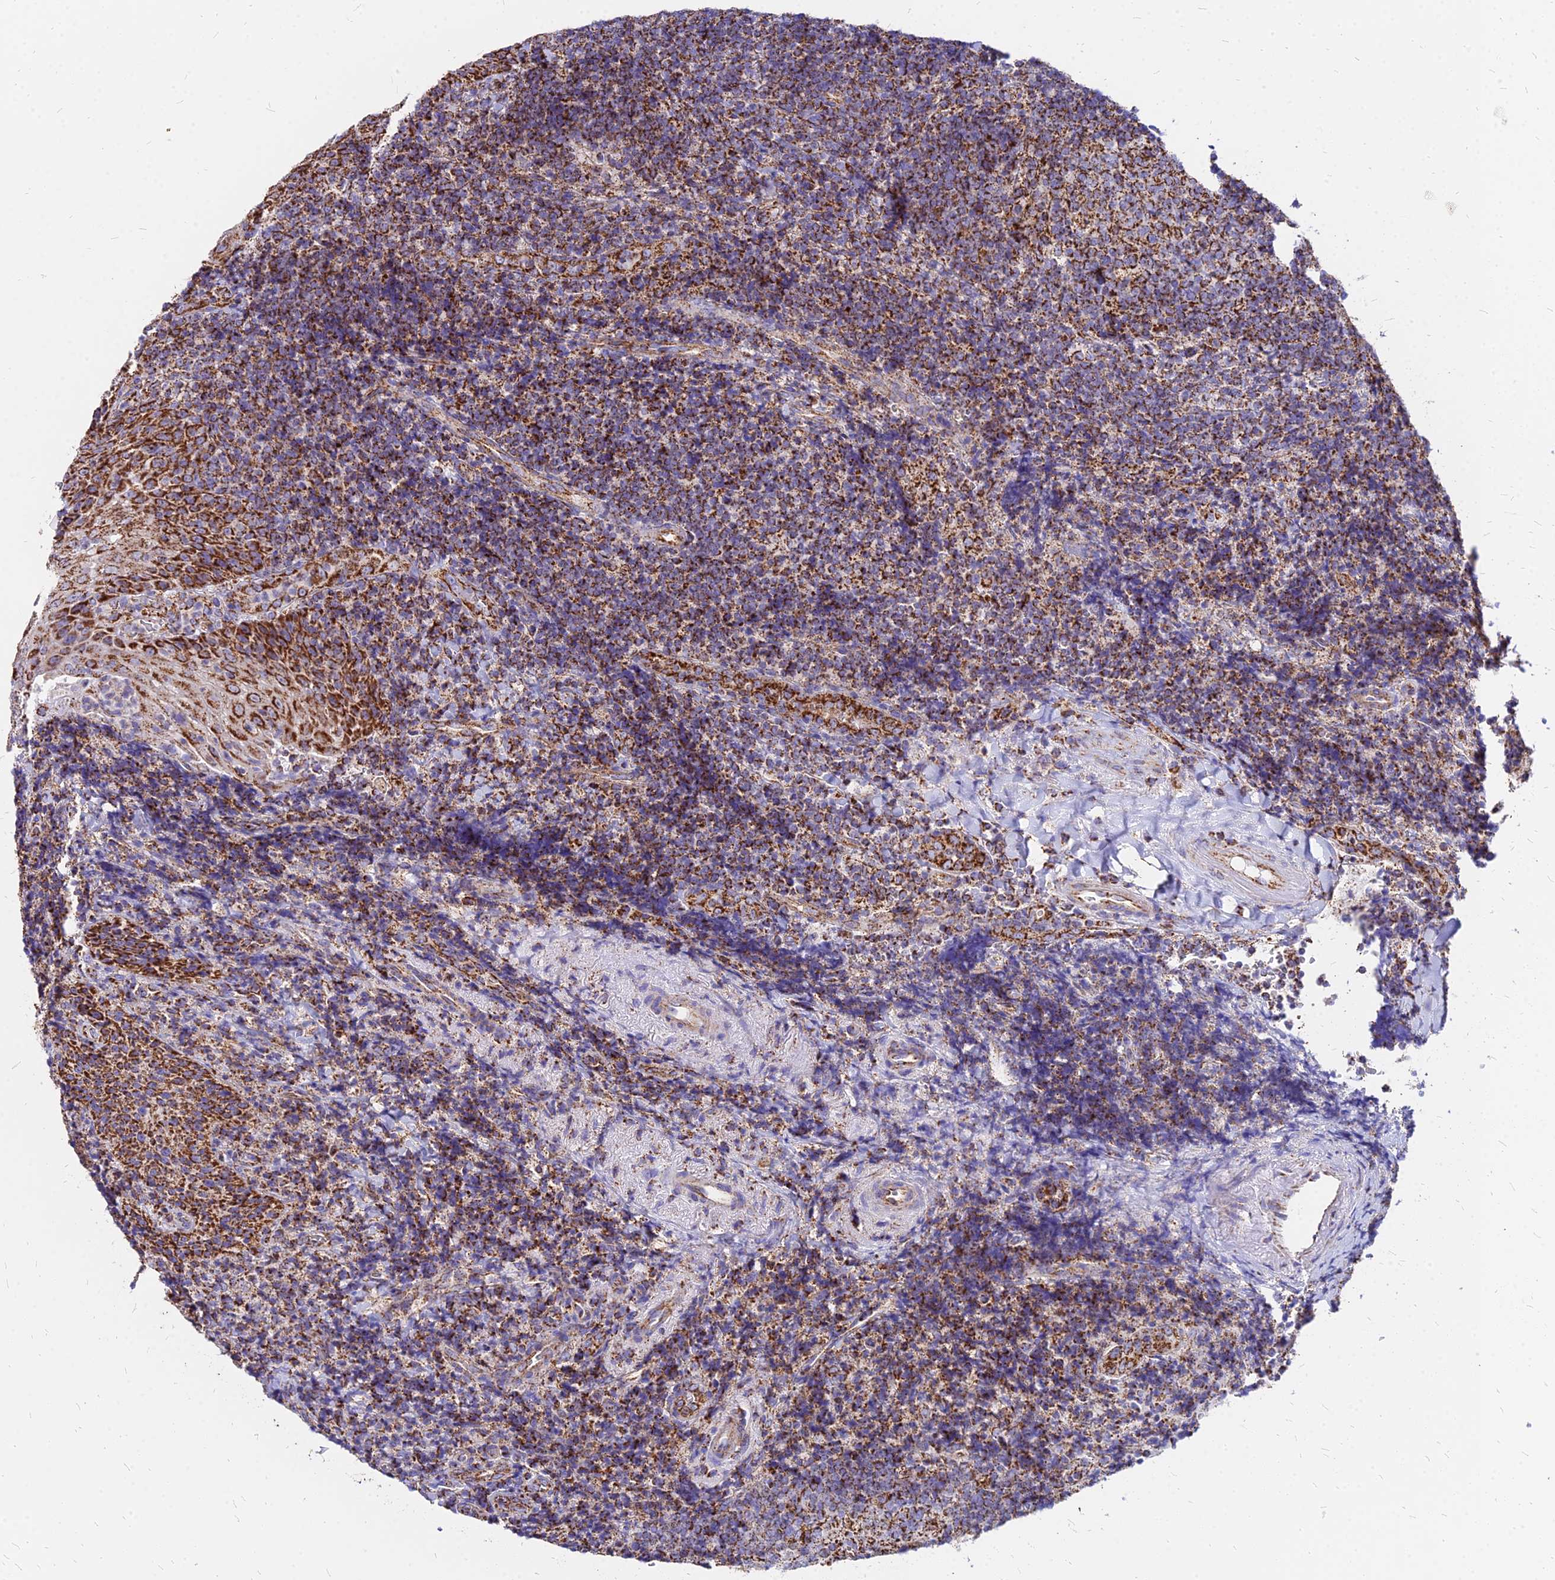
{"staining": {"intensity": "strong", "quantity": "25%-75%", "location": "cytoplasmic/membranous"}, "tissue": "tonsil", "cell_type": "Germinal center cells", "image_type": "normal", "snomed": [{"axis": "morphology", "description": "Normal tissue, NOS"}, {"axis": "topography", "description": "Tonsil"}], "caption": "Protein expression by immunohistochemistry (IHC) reveals strong cytoplasmic/membranous expression in about 25%-75% of germinal center cells in unremarkable tonsil.", "gene": "DLD", "patient": {"sex": "male", "age": 37}}